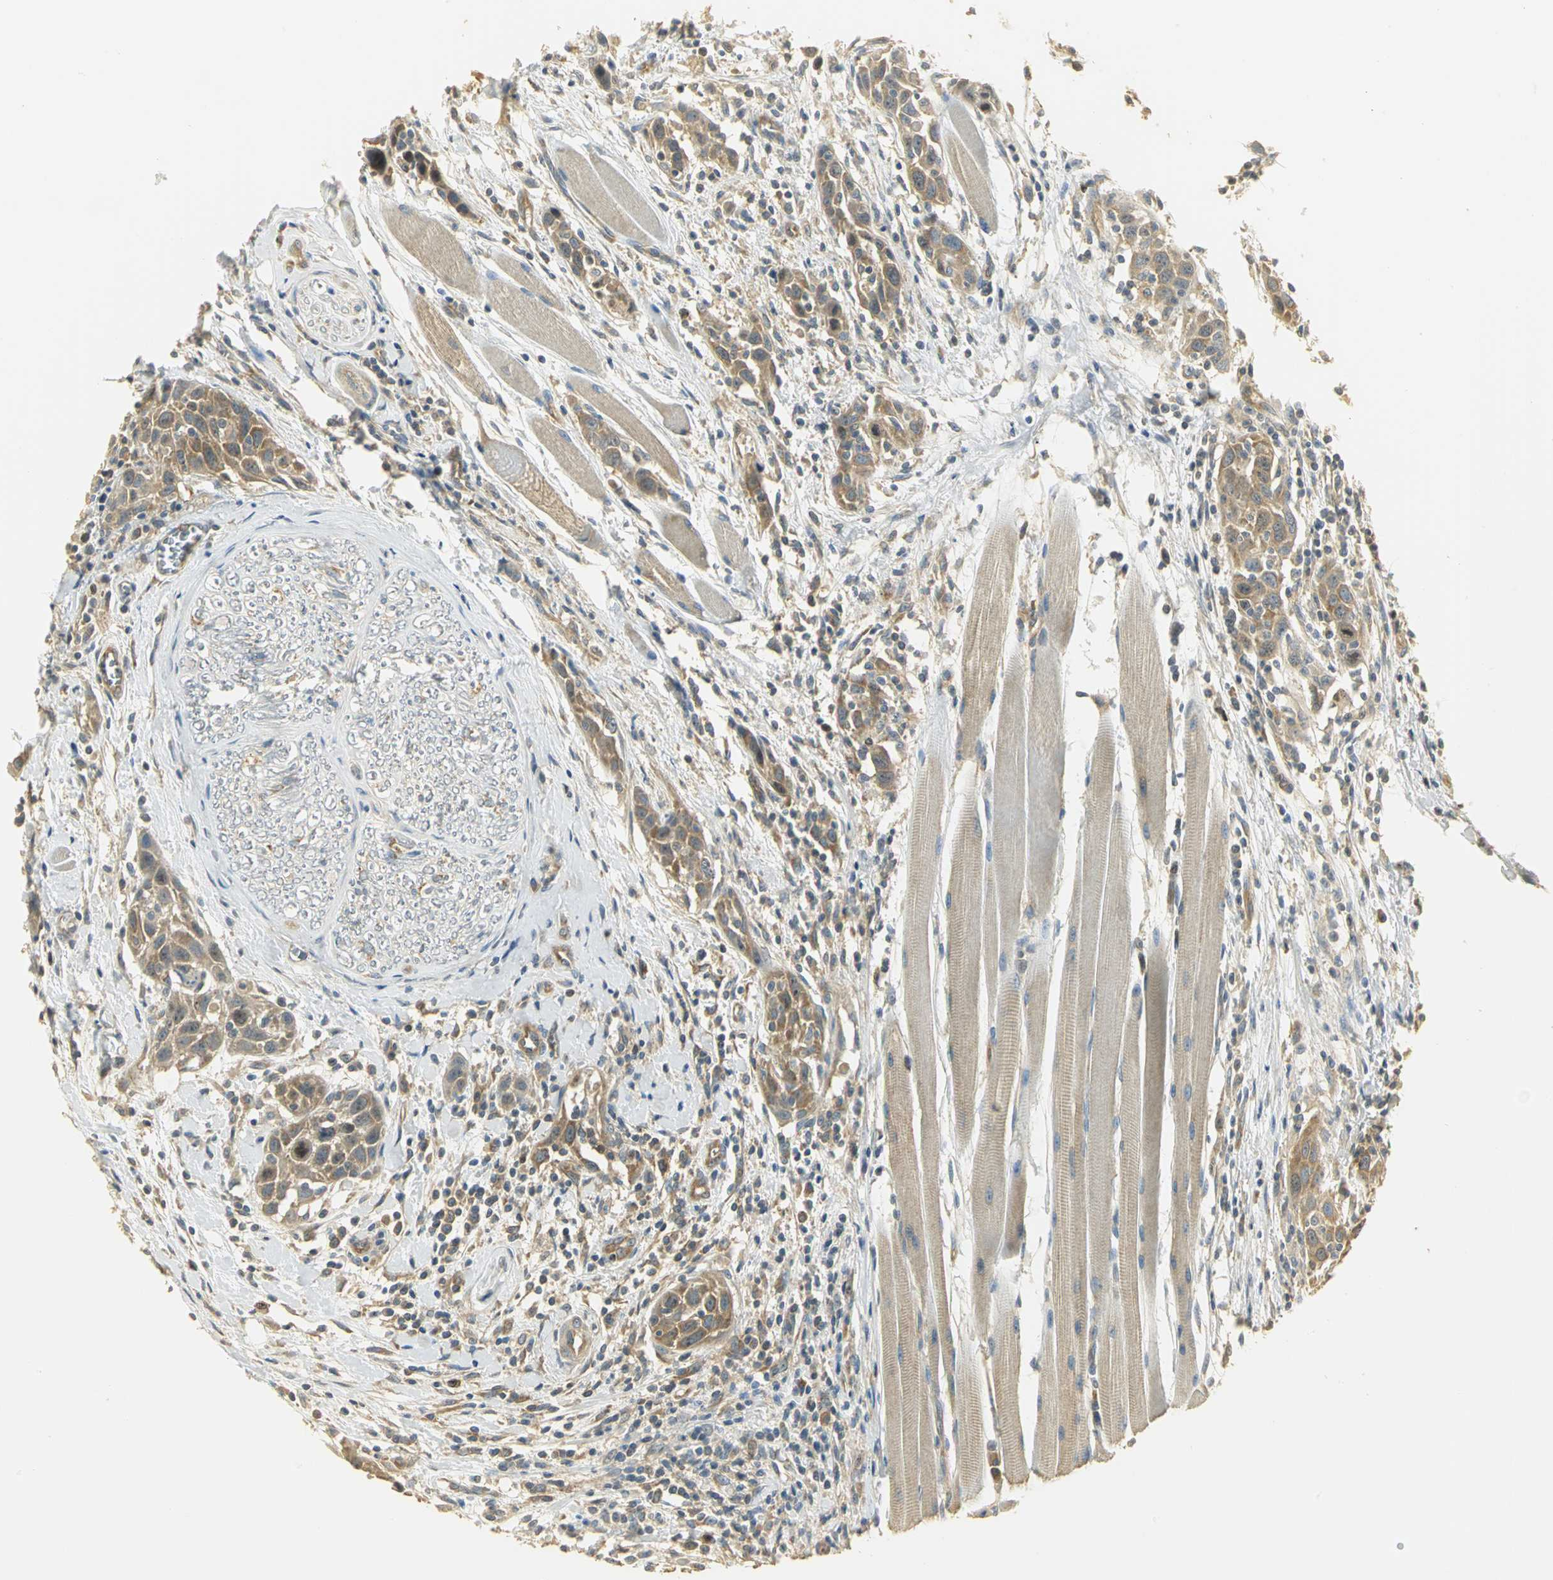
{"staining": {"intensity": "moderate", "quantity": ">75%", "location": "cytoplasmic/membranous"}, "tissue": "head and neck cancer", "cell_type": "Tumor cells", "image_type": "cancer", "snomed": [{"axis": "morphology", "description": "Normal tissue, NOS"}, {"axis": "morphology", "description": "Squamous cell carcinoma, NOS"}, {"axis": "topography", "description": "Oral tissue"}, {"axis": "topography", "description": "Head-Neck"}], "caption": "Head and neck squamous cell carcinoma stained with a protein marker demonstrates moderate staining in tumor cells.", "gene": "RARS1", "patient": {"sex": "female", "age": 50}}